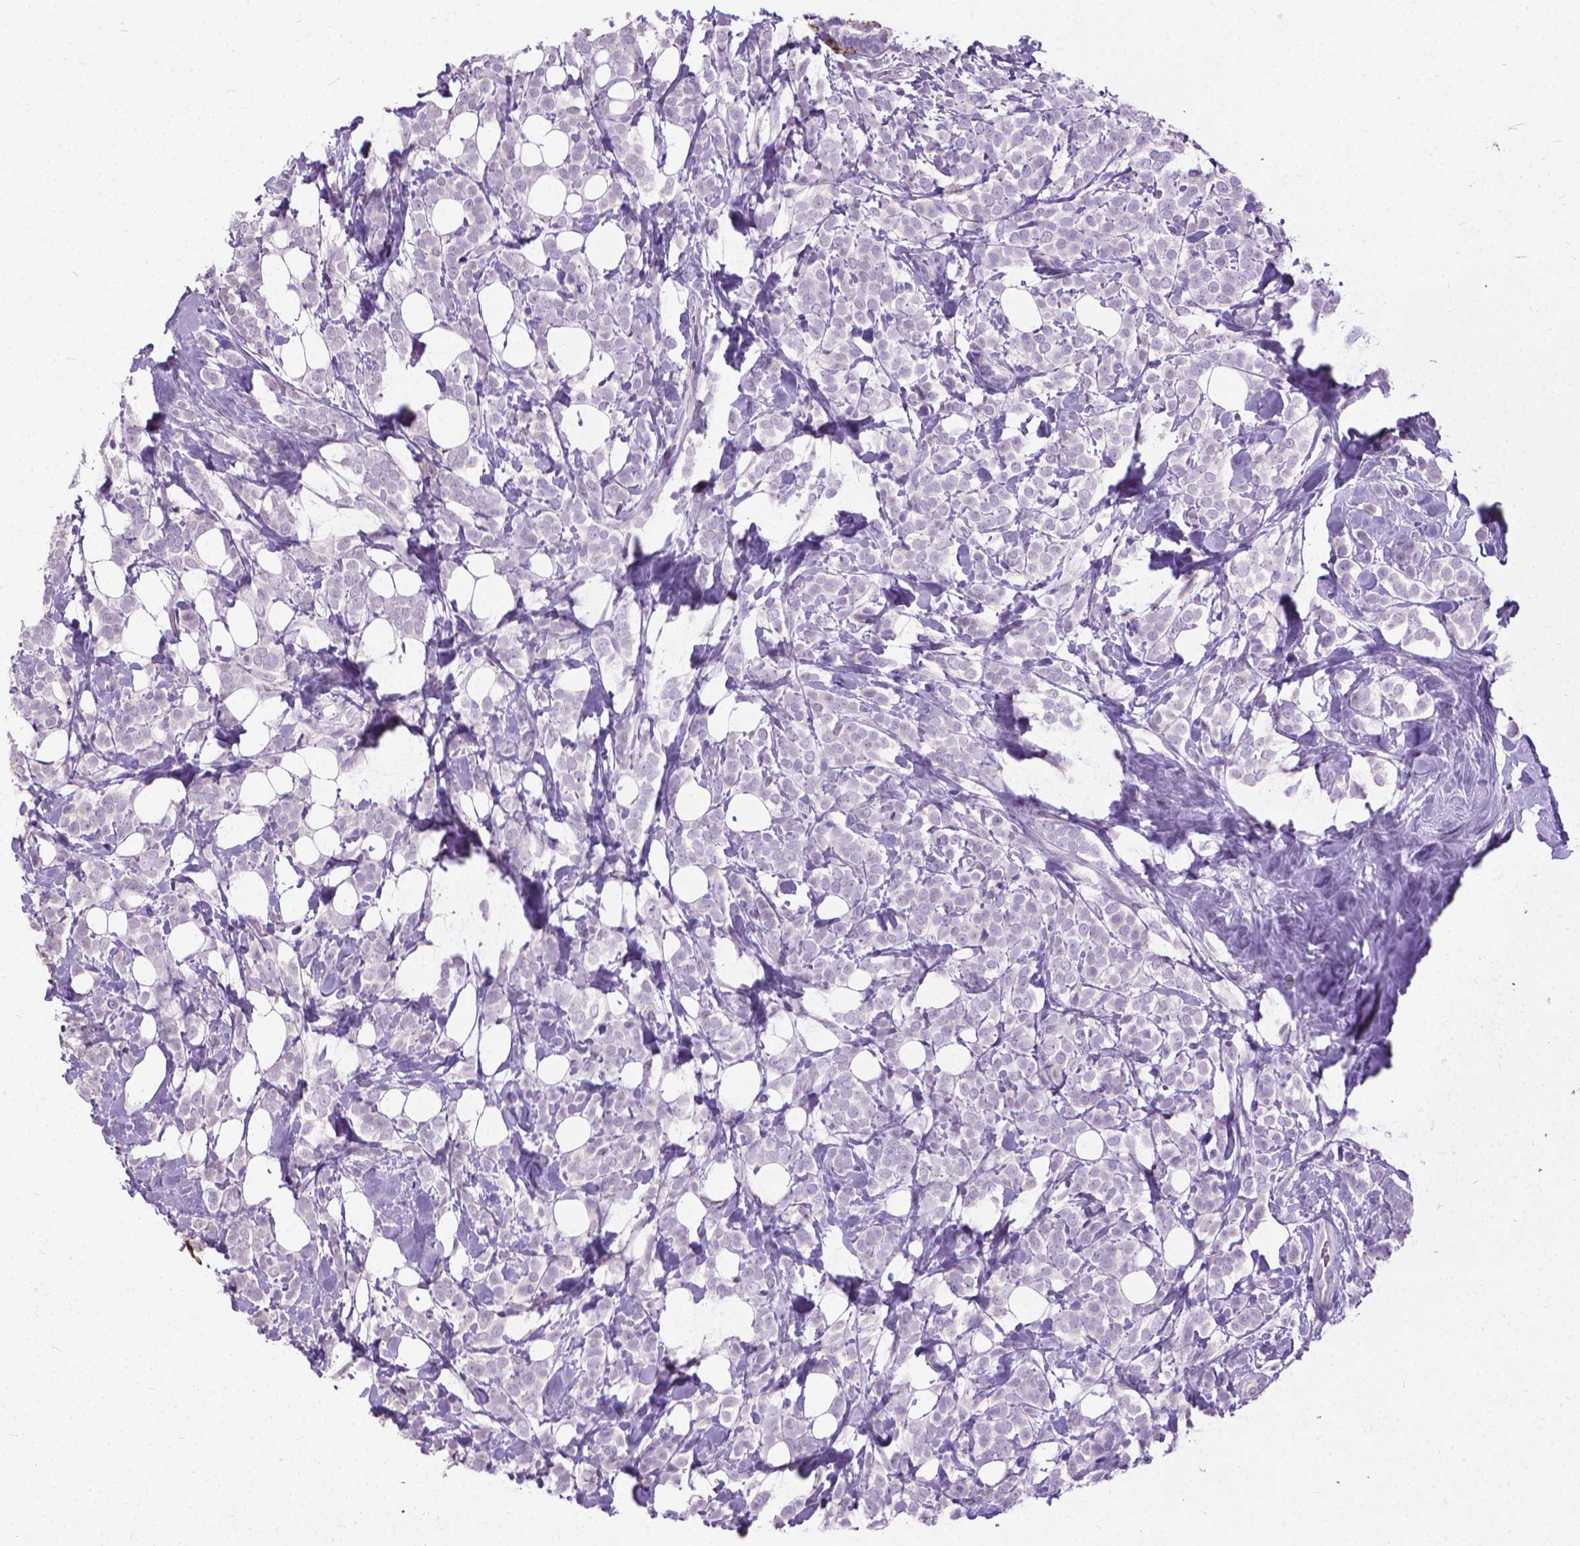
{"staining": {"intensity": "negative", "quantity": "none", "location": "none"}, "tissue": "breast cancer", "cell_type": "Tumor cells", "image_type": "cancer", "snomed": [{"axis": "morphology", "description": "Lobular carcinoma"}, {"axis": "topography", "description": "Breast"}], "caption": "Tumor cells show no significant staining in breast cancer (lobular carcinoma).", "gene": "KRT5", "patient": {"sex": "female", "age": 49}}